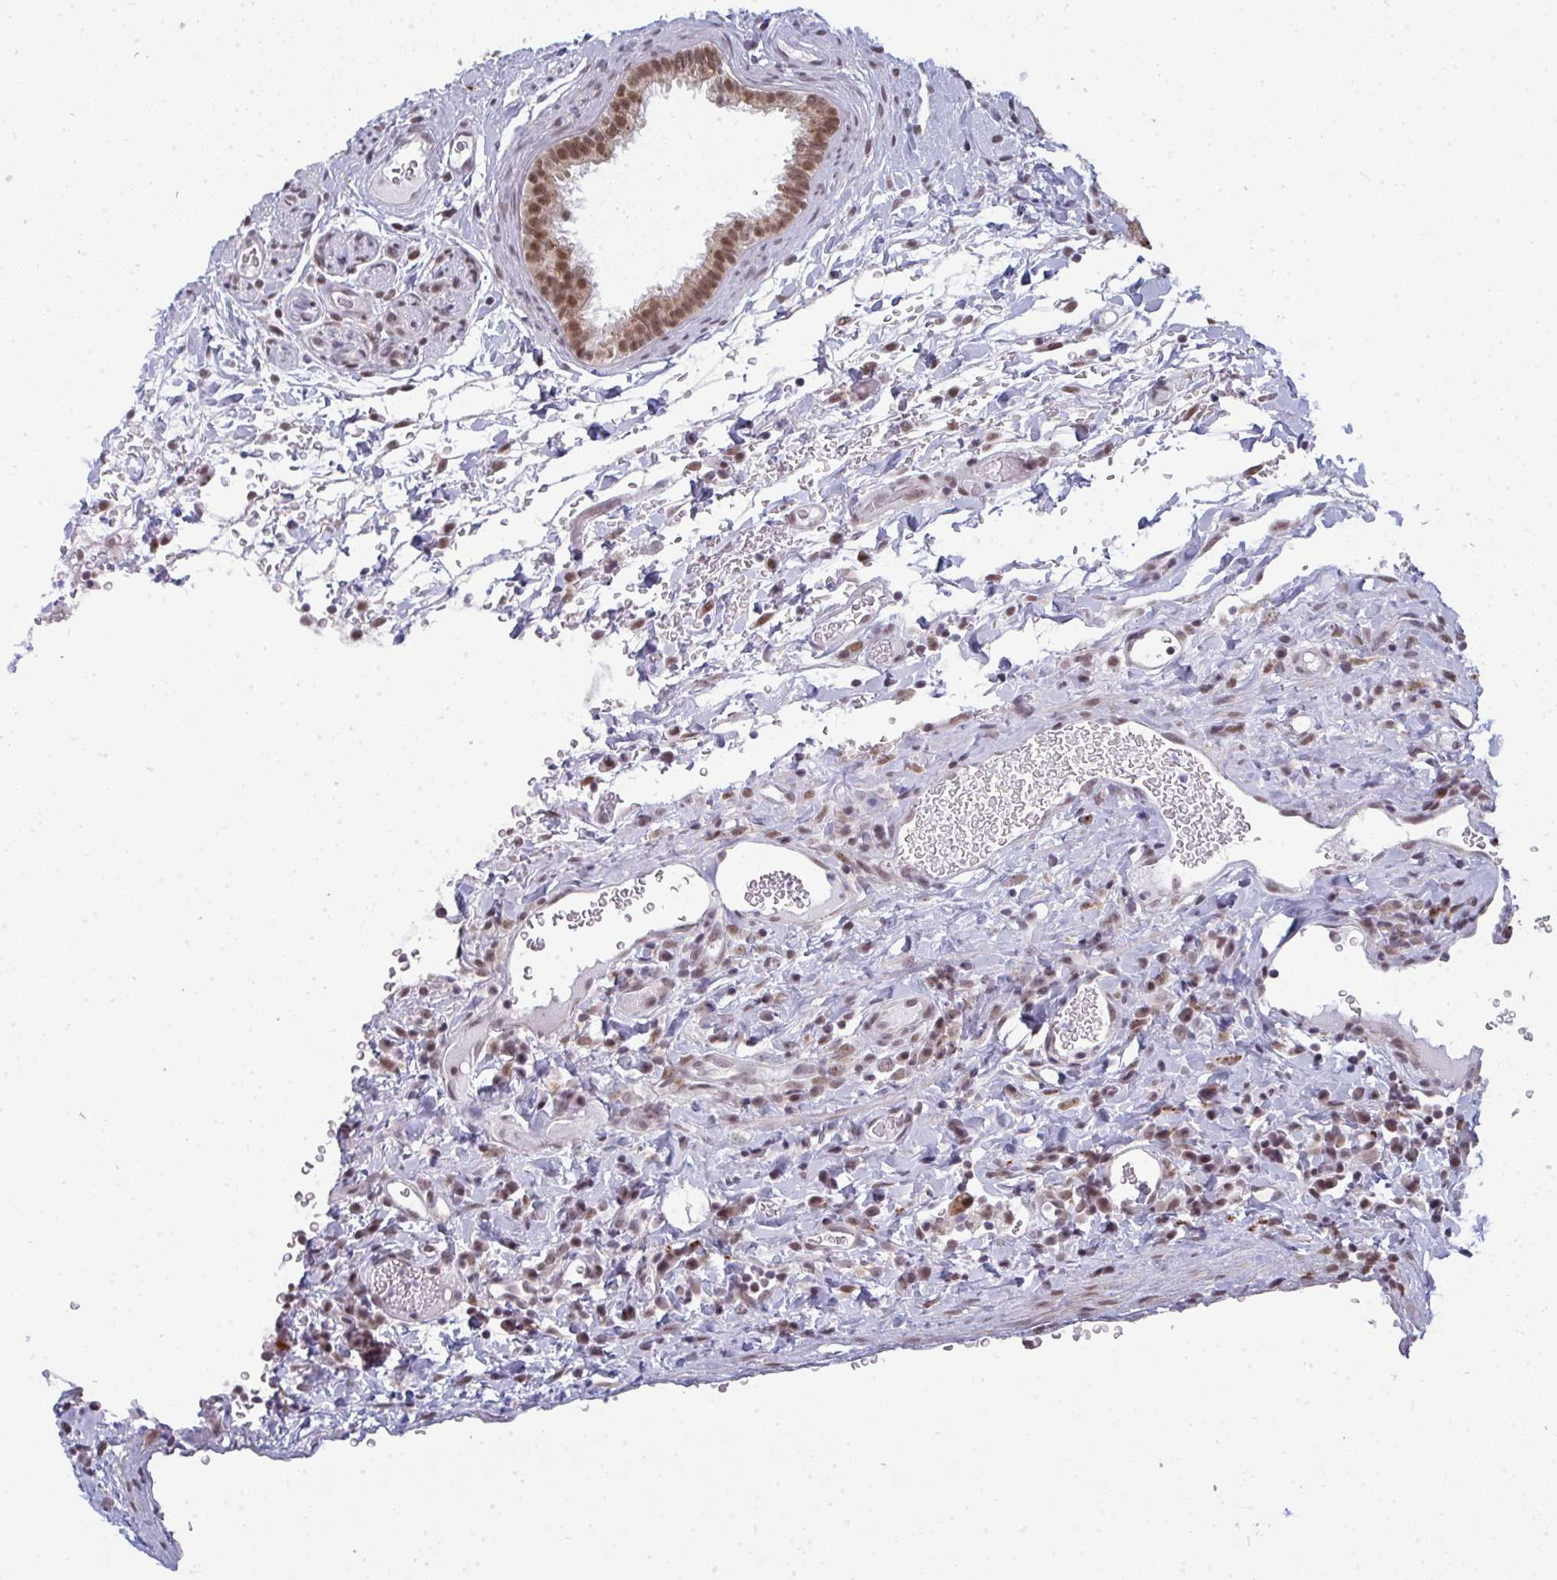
{"staining": {"intensity": "moderate", "quantity": ">75%", "location": "nuclear"}, "tissue": "epididymis", "cell_type": "Glandular cells", "image_type": "normal", "snomed": [{"axis": "morphology", "description": "Normal tissue, NOS"}, {"axis": "topography", "description": "Epididymis"}], "caption": "The photomicrograph displays a brown stain indicating the presence of a protein in the nuclear of glandular cells in epididymis. (Stains: DAB in brown, nuclei in blue, Microscopy: brightfield microscopy at high magnification).", "gene": "ATF1", "patient": {"sex": "male", "age": 23}}